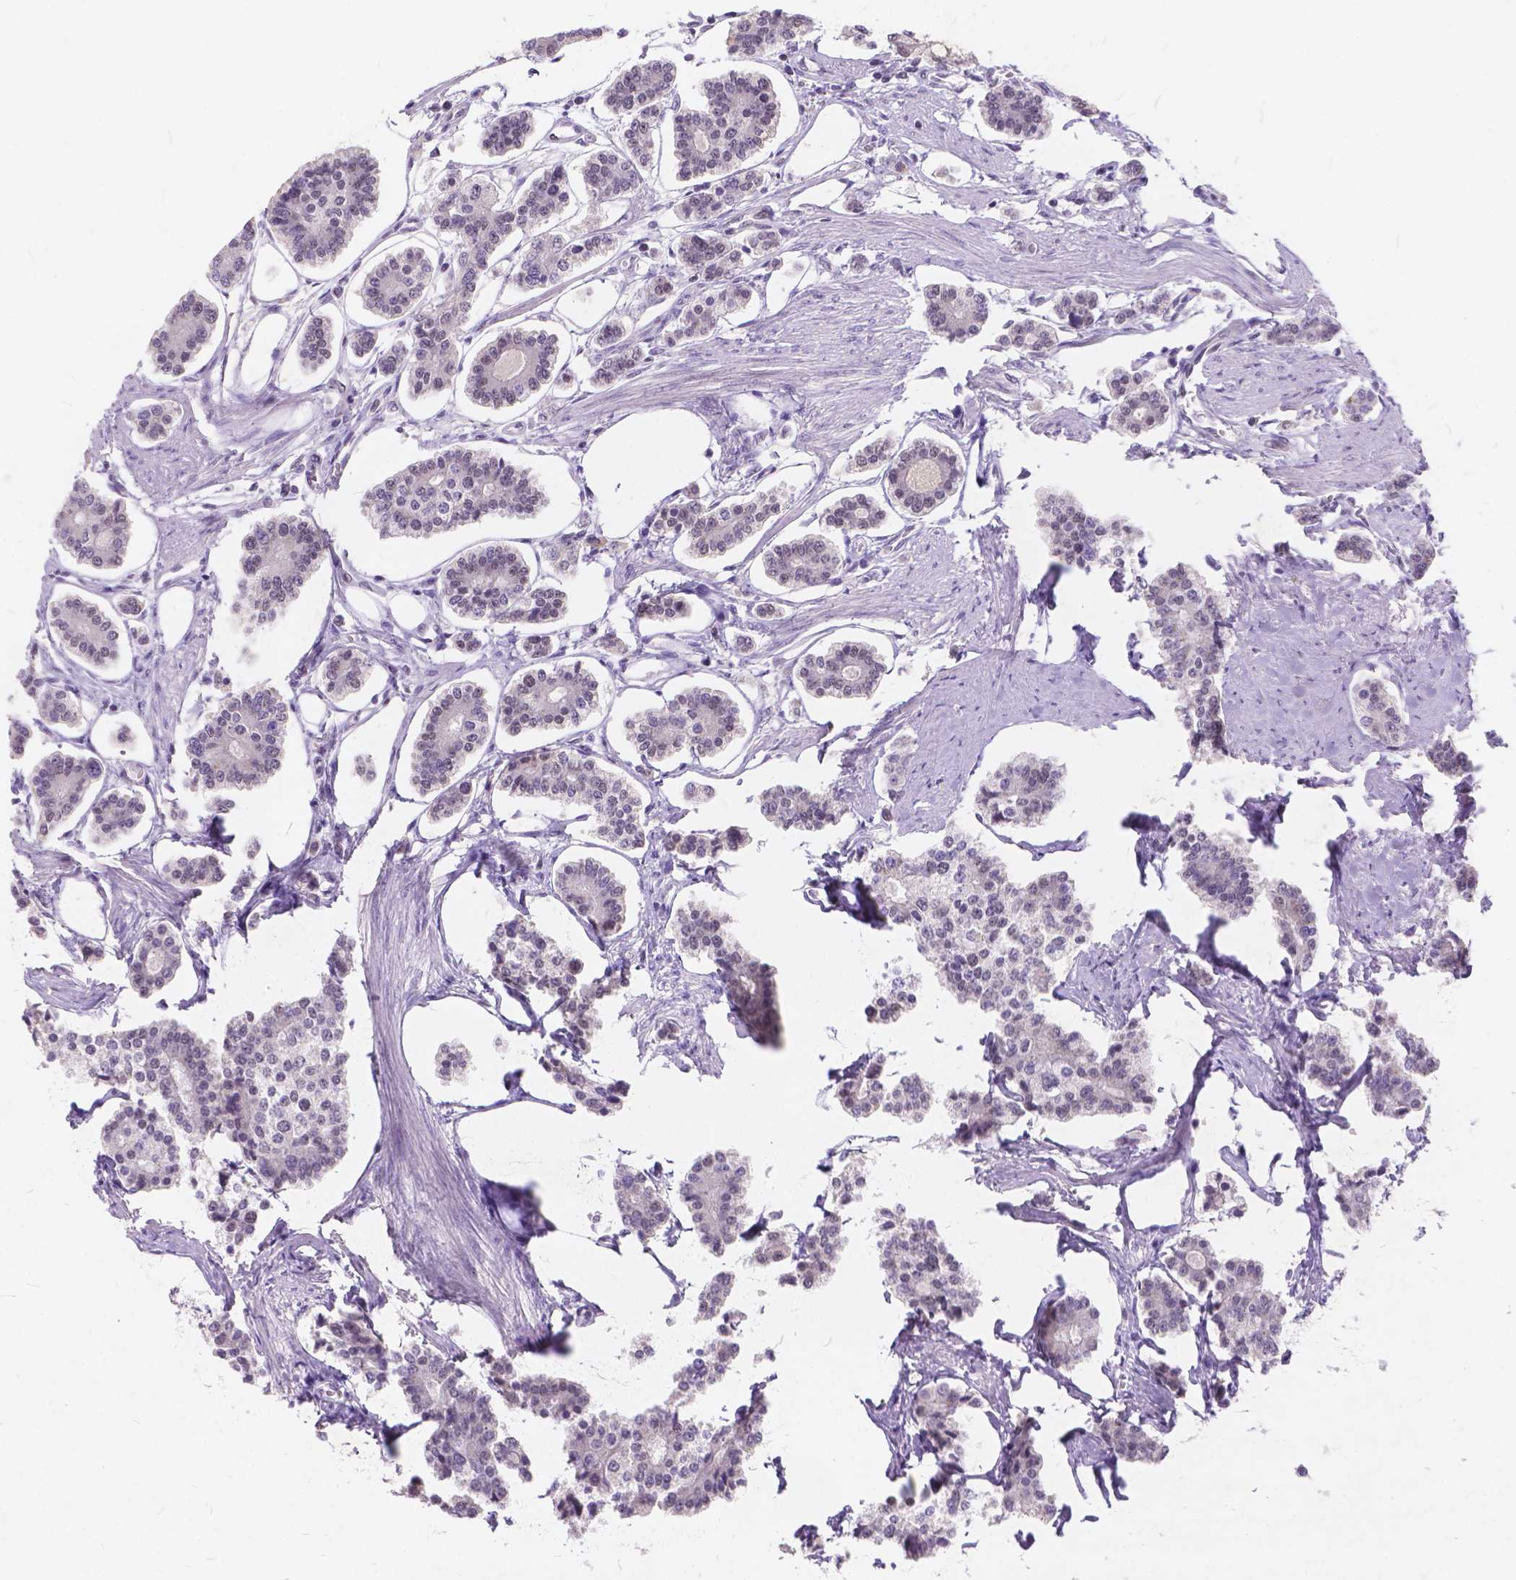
{"staining": {"intensity": "negative", "quantity": "none", "location": "none"}, "tissue": "carcinoid", "cell_type": "Tumor cells", "image_type": "cancer", "snomed": [{"axis": "morphology", "description": "Carcinoid, malignant, NOS"}, {"axis": "topography", "description": "Small intestine"}], "caption": "Immunohistochemistry (IHC) image of carcinoid stained for a protein (brown), which shows no staining in tumor cells. The staining was performed using DAB to visualize the protein expression in brown, while the nuclei were stained in blue with hematoxylin (Magnification: 20x).", "gene": "FAM53A", "patient": {"sex": "female", "age": 65}}